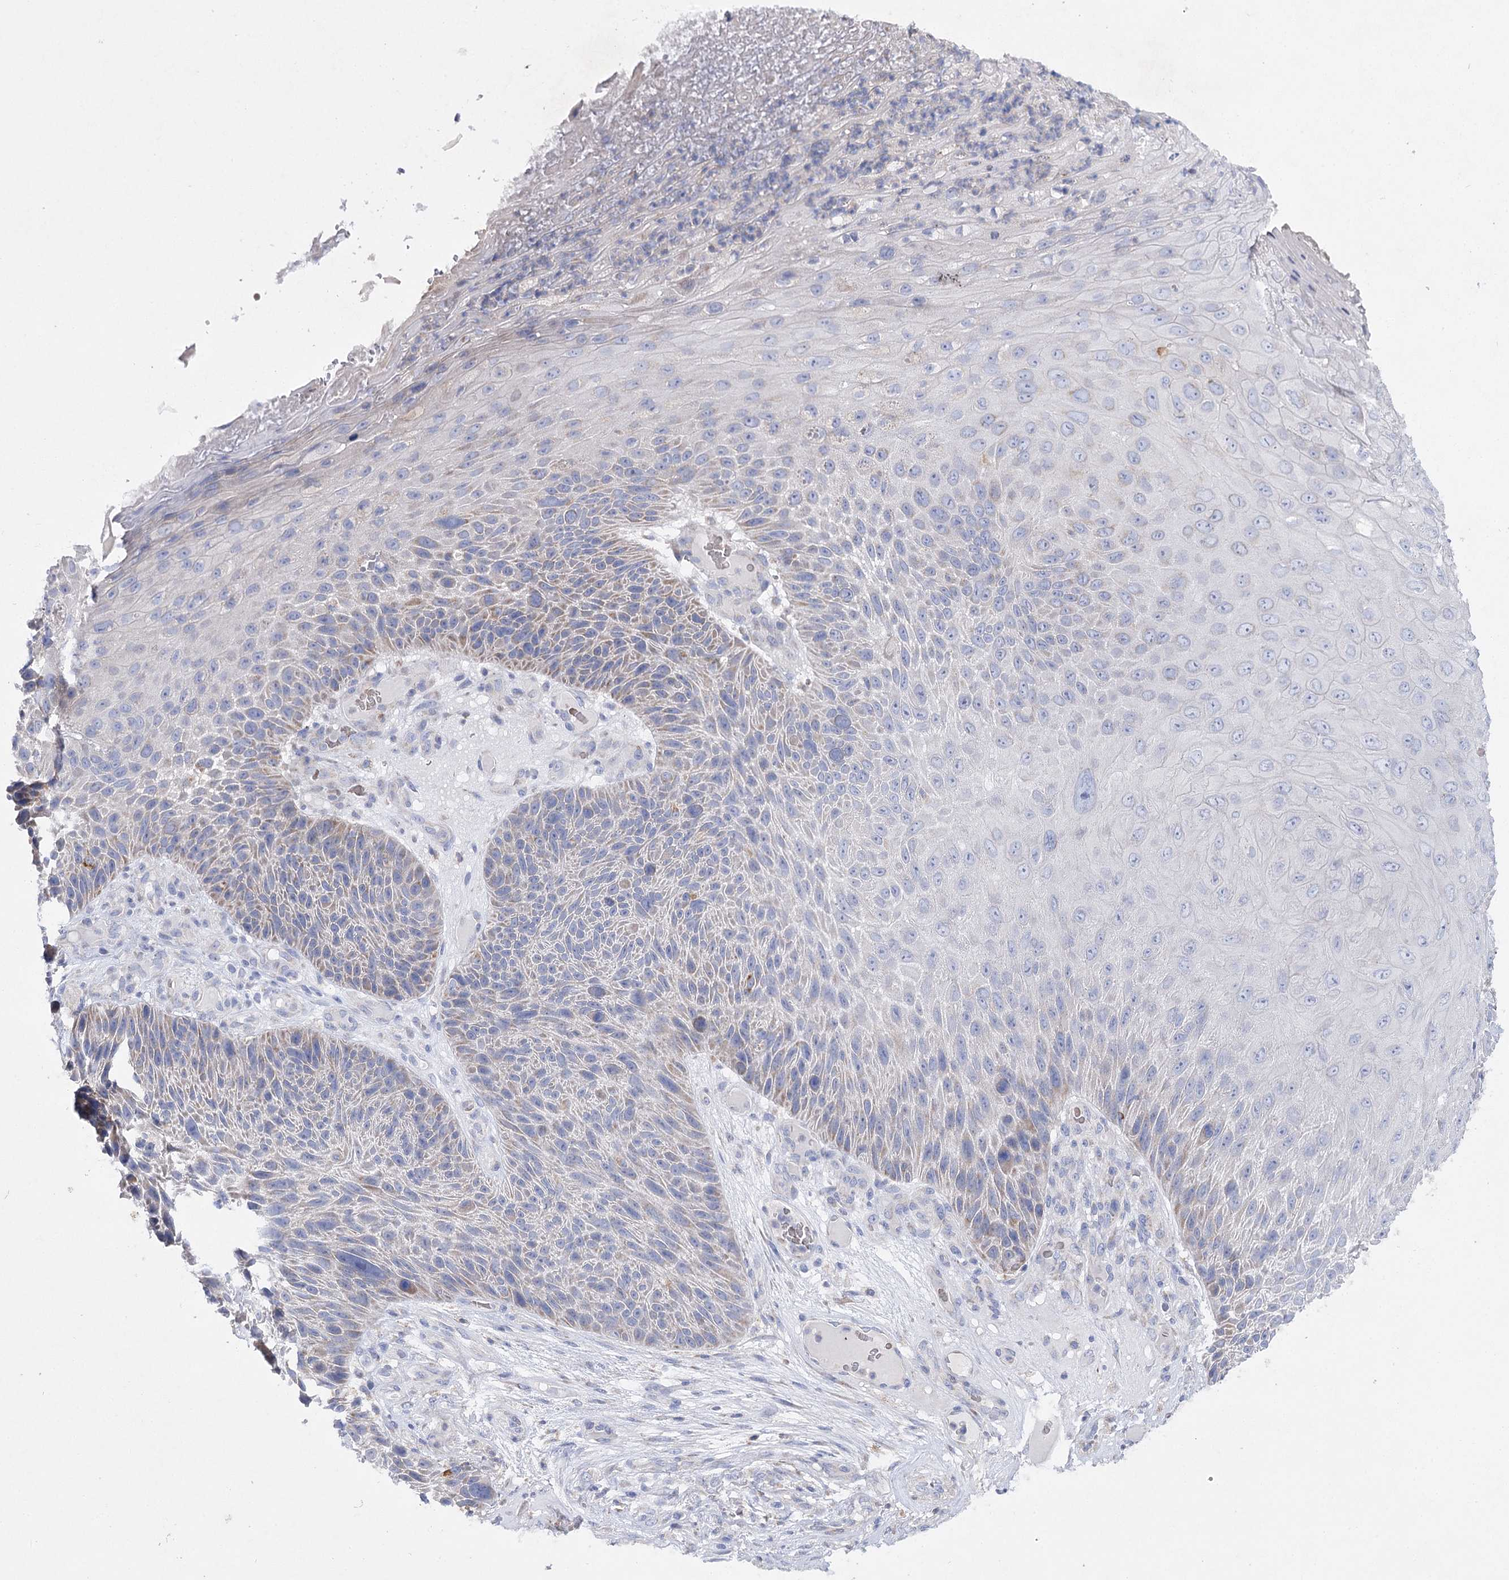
{"staining": {"intensity": "negative", "quantity": "none", "location": "none"}, "tissue": "skin cancer", "cell_type": "Tumor cells", "image_type": "cancer", "snomed": [{"axis": "morphology", "description": "Squamous cell carcinoma, NOS"}, {"axis": "topography", "description": "Skin"}], "caption": "An IHC image of skin squamous cell carcinoma is shown. There is no staining in tumor cells of skin squamous cell carcinoma.", "gene": "COX15", "patient": {"sex": "female", "age": 88}}